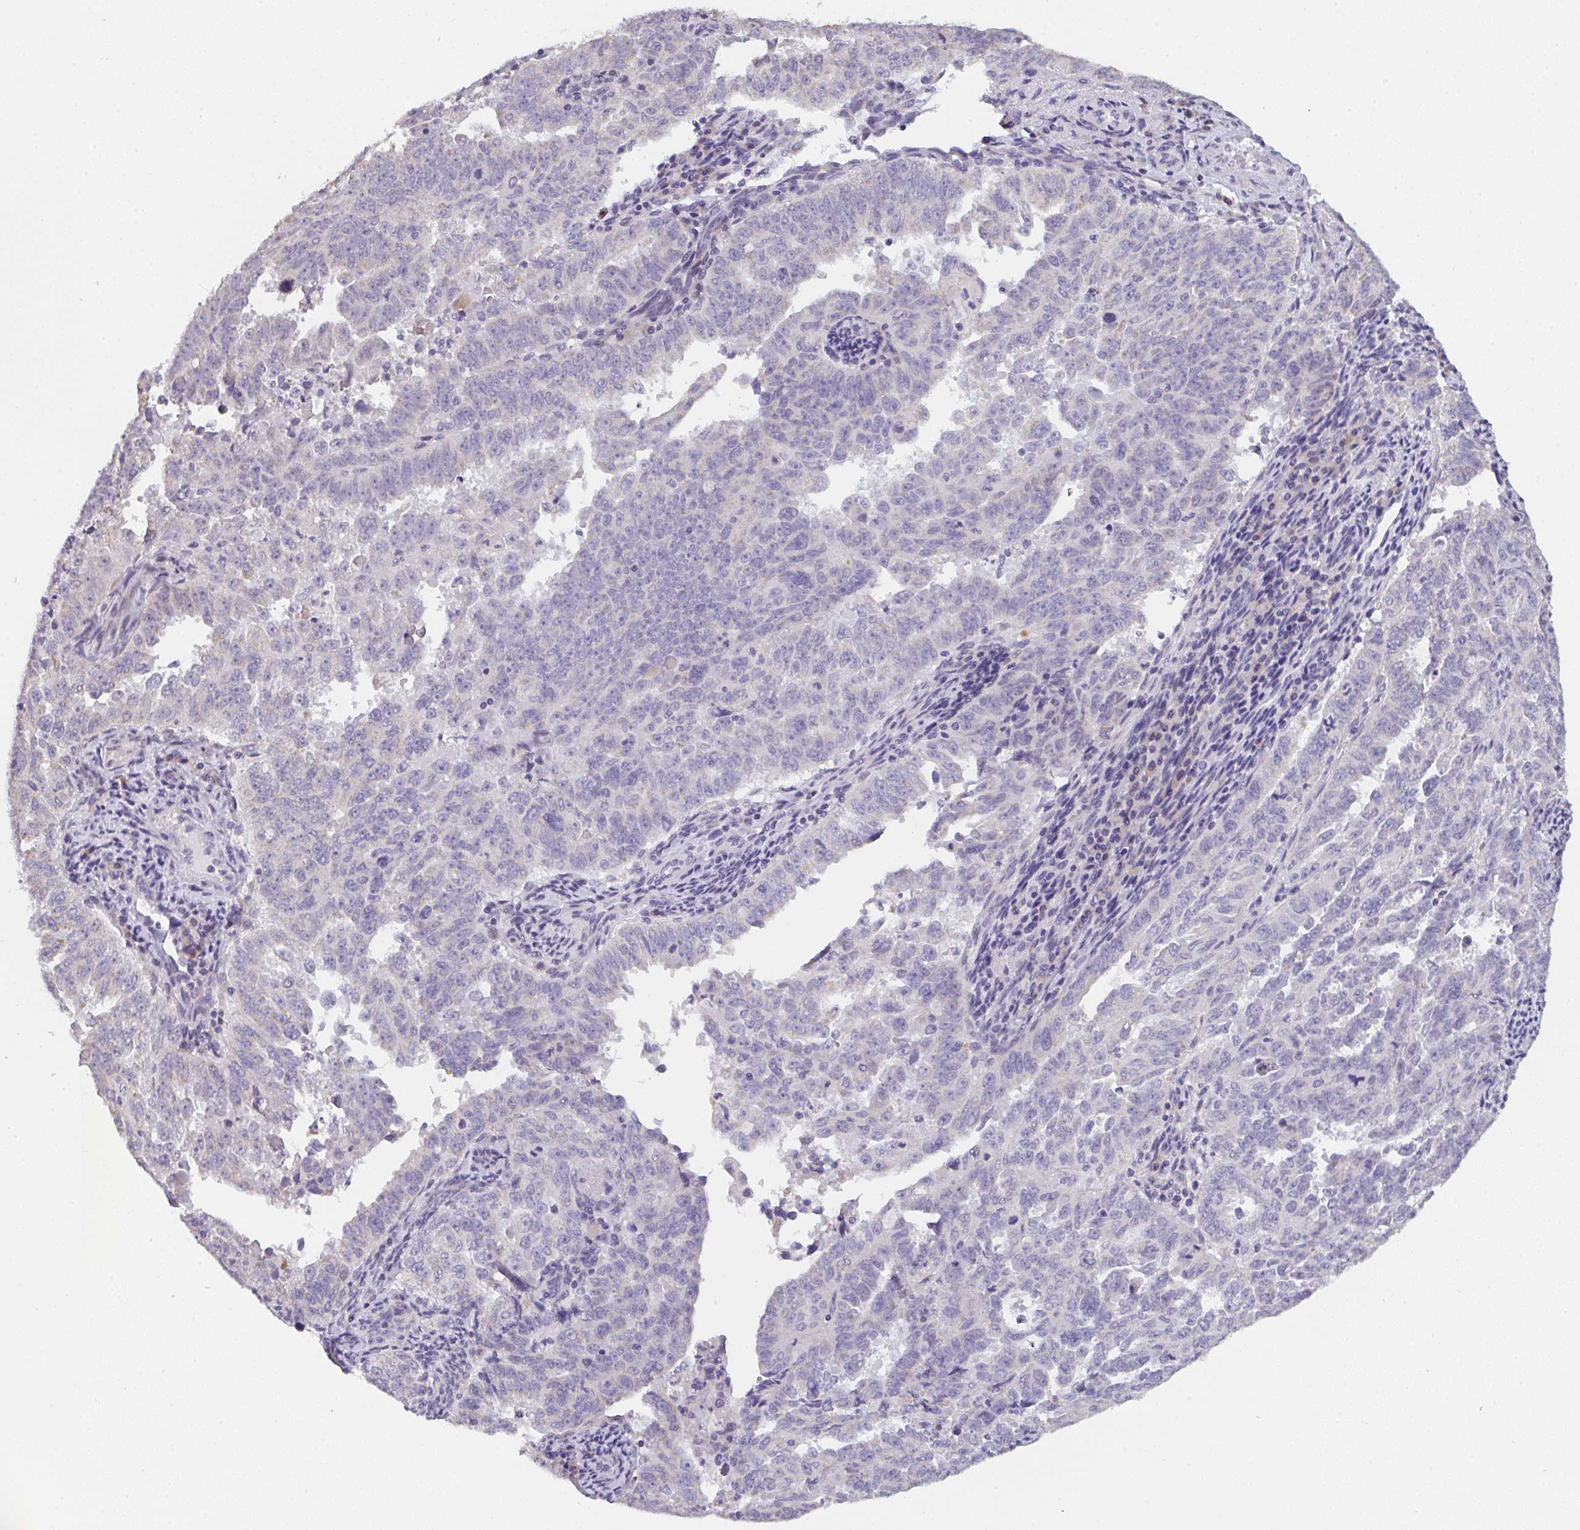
{"staining": {"intensity": "negative", "quantity": "none", "location": "none"}, "tissue": "endometrial cancer", "cell_type": "Tumor cells", "image_type": "cancer", "snomed": [{"axis": "morphology", "description": "Adenocarcinoma, NOS"}, {"axis": "topography", "description": "Endometrium"}], "caption": "Histopathology image shows no significant protein positivity in tumor cells of endometrial cancer (adenocarcinoma). (DAB (3,3'-diaminobenzidine) IHC, high magnification).", "gene": "CACNA1S", "patient": {"sex": "female", "age": 65}}